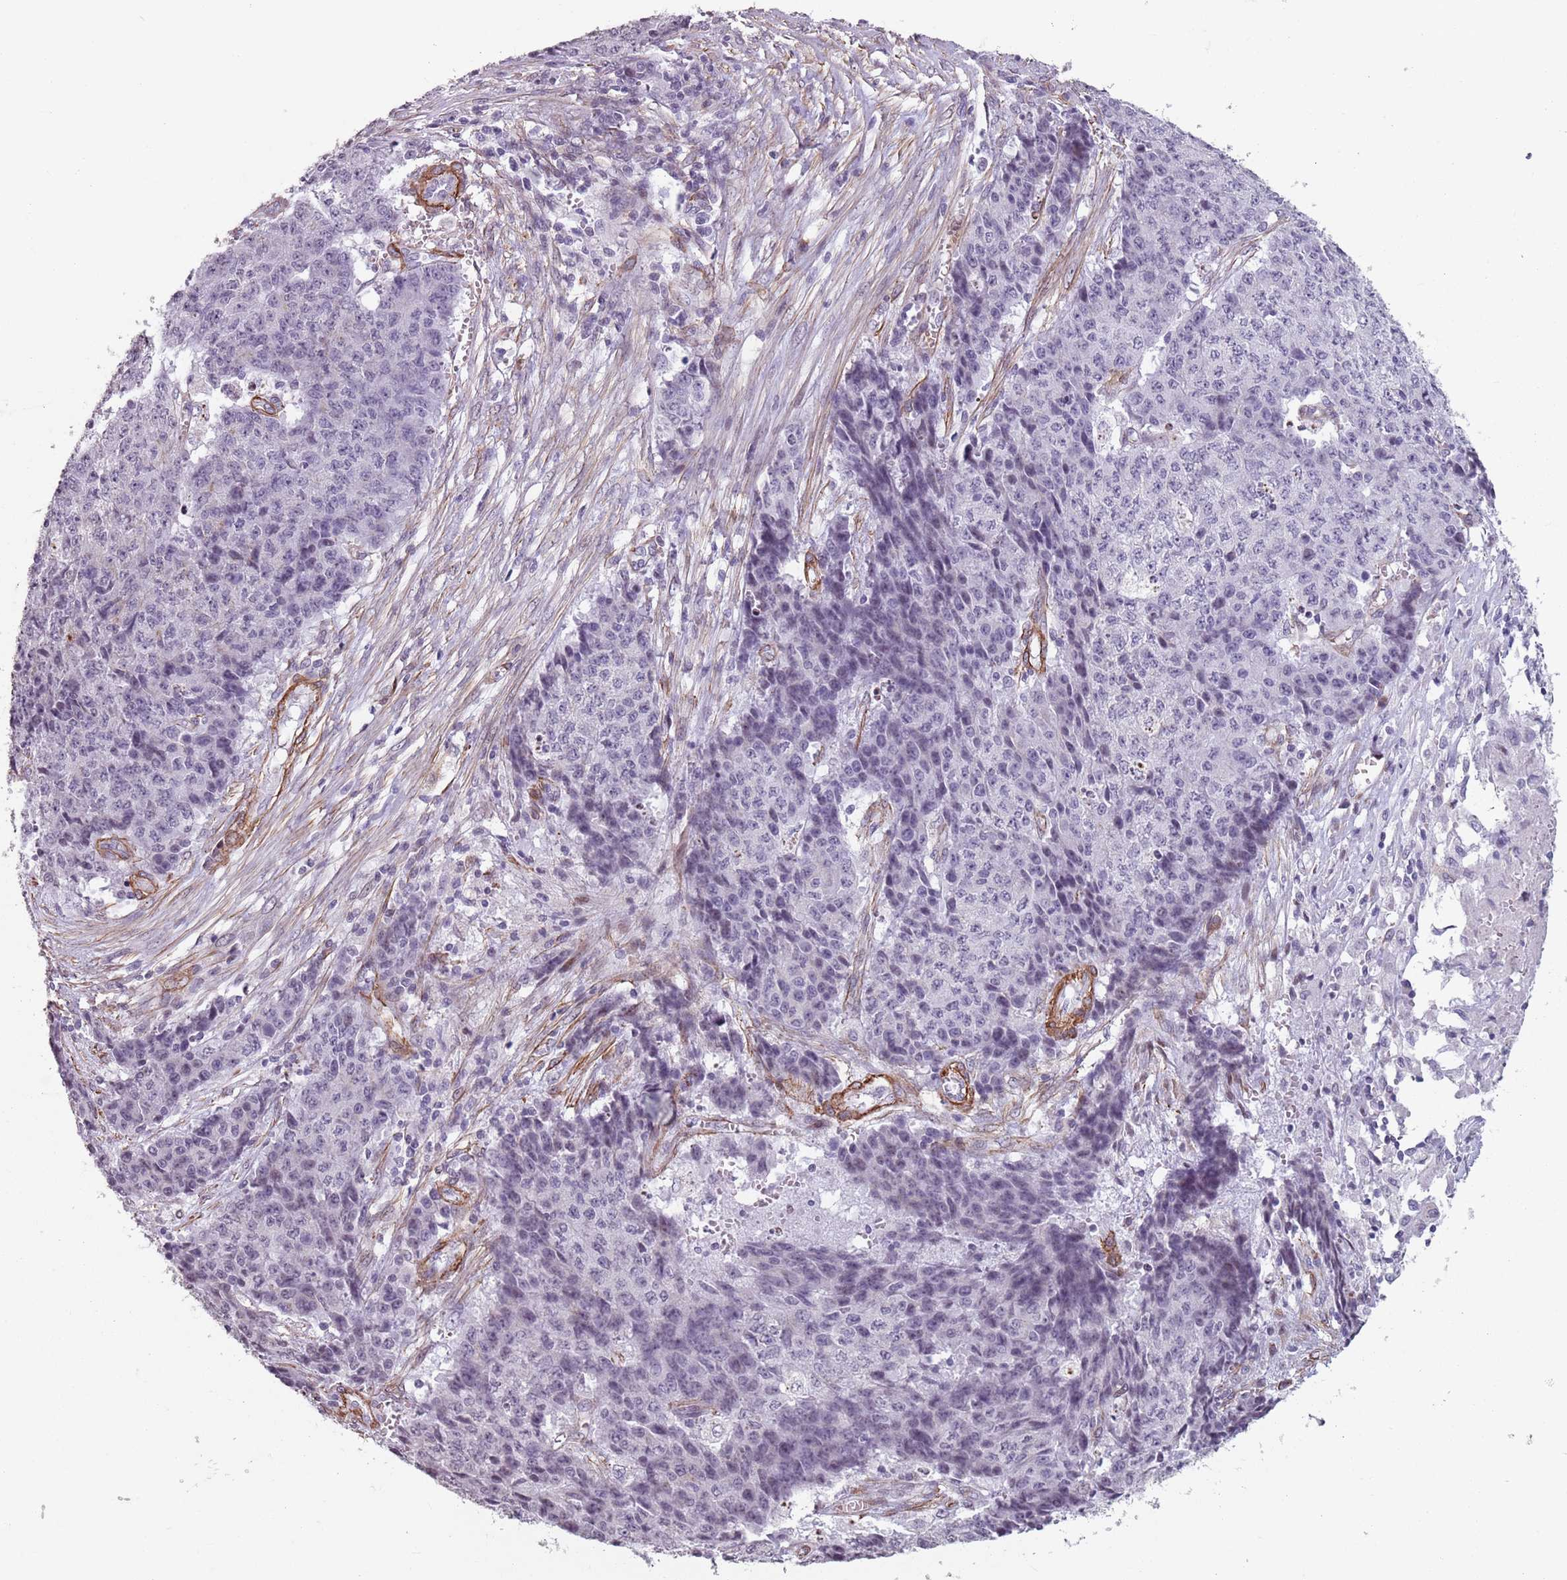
{"staining": {"intensity": "negative", "quantity": "none", "location": "none"}, "tissue": "ovarian cancer", "cell_type": "Tumor cells", "image_type": "cancer", "snomed": [{"axis": "morphology", "description": "Carcinoma, endometroid"}, {"axis": "topography", "description": "Ovary"}], "caption": "Protein analysis of ovarian cancer (endometroid carcinoma) demonstrates no significant staining in tumor cells.", "gene": "TMC4", "patient": {"sex": "female", "age": 42}}